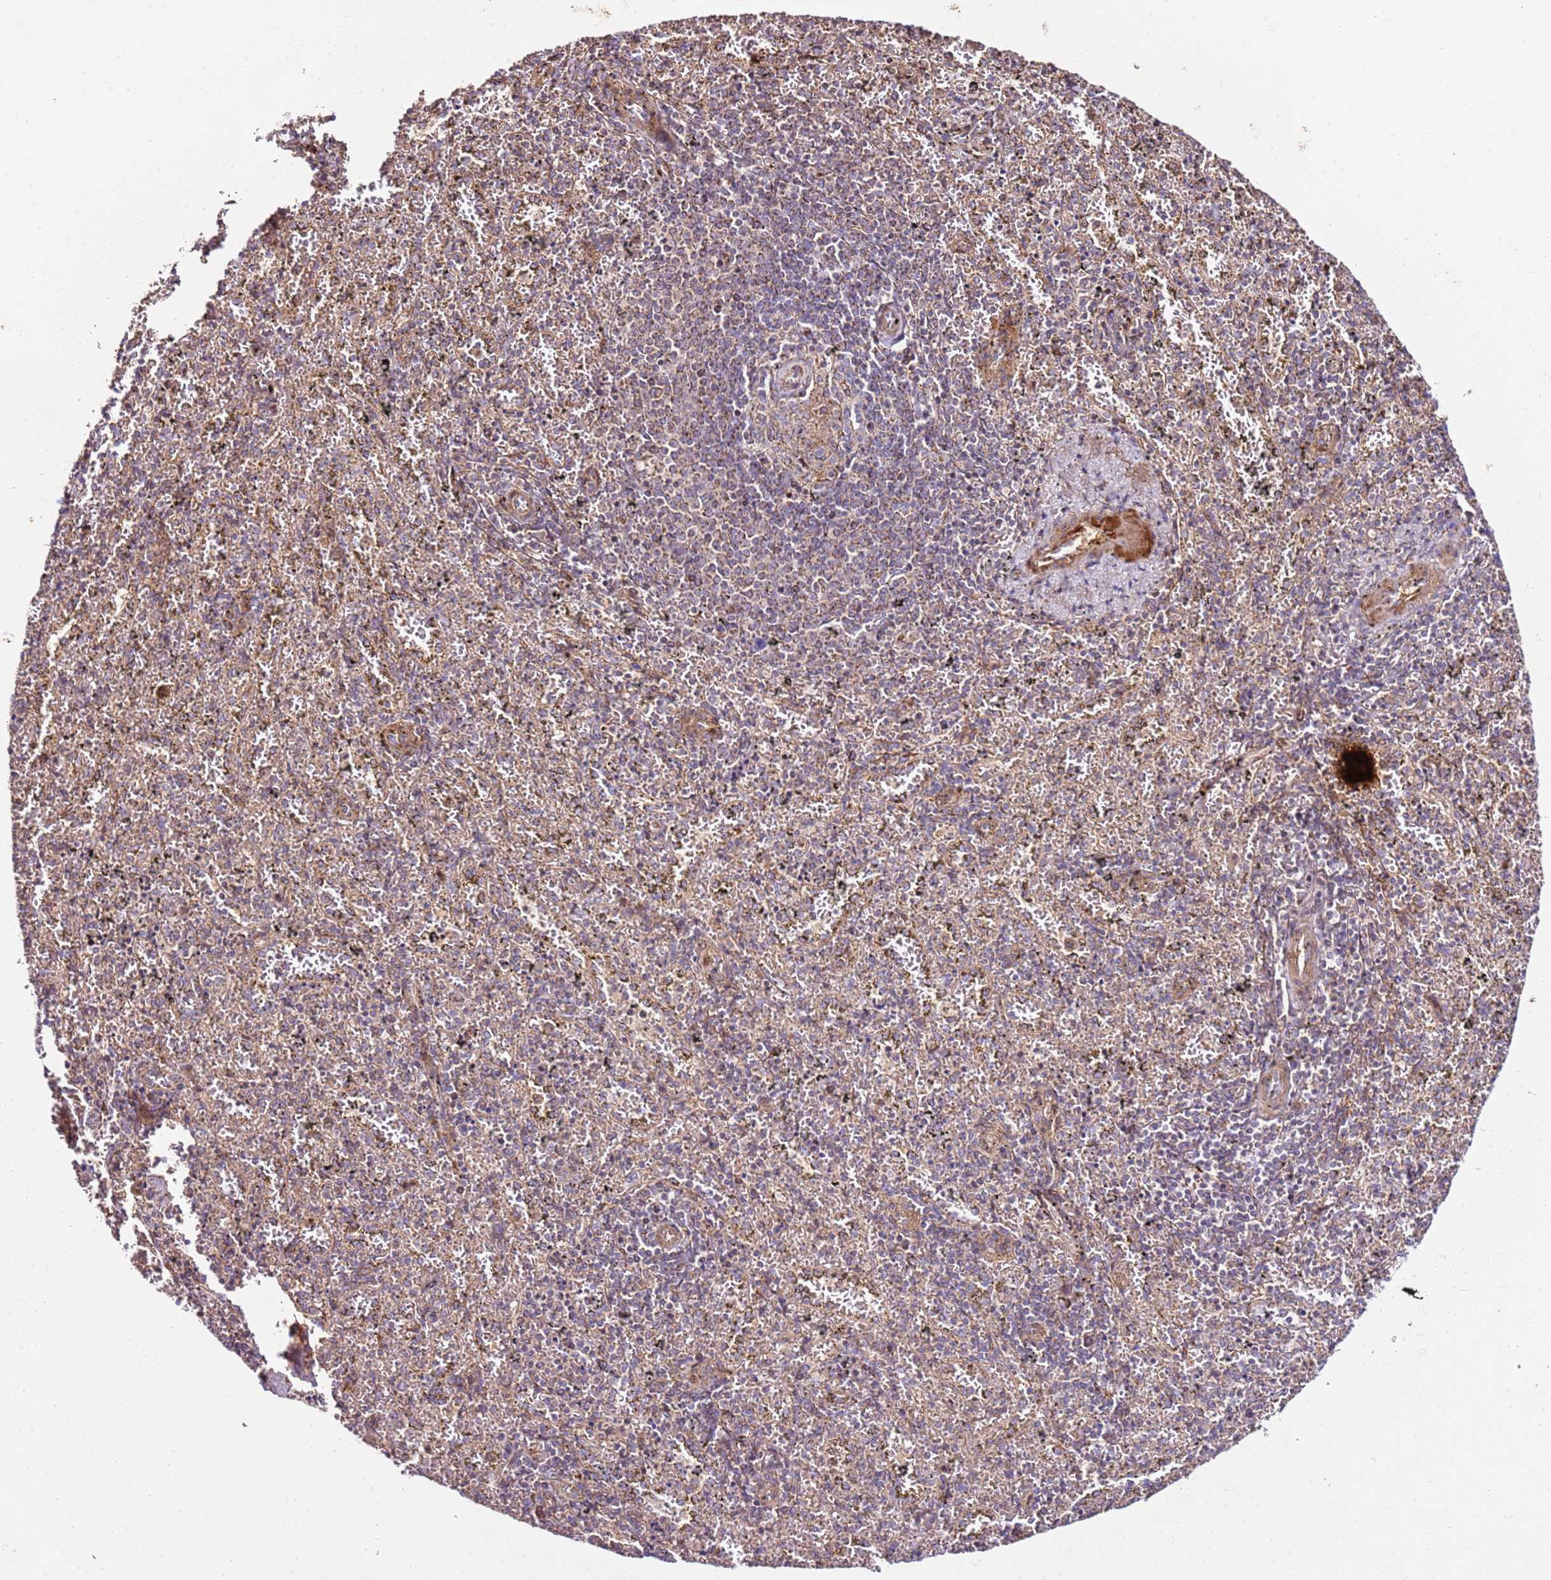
{"staining": {"intensity": "weak", "quantity": "25%-75%", "location": "cytoplasmic/membranous"}, "tissue": "spleen", "cell_type": "Cells in red pulp", "image_type": "normal", "snomed": [{"axis": "morphology", "description": "Normal tissue, NOS"}, {"axis": "topography", "description": "Spleen"}], "caption": "Immunohistochemistry (IHC) of unremarkable human spleen exhibits low levels of weak cytoplasmic/membranous expression in about 25%-75% of cells in red pulp. Nuclei are stained in blue.", "gene": "KRTAP21", "patient": {"sex": "male", "age": 11}}